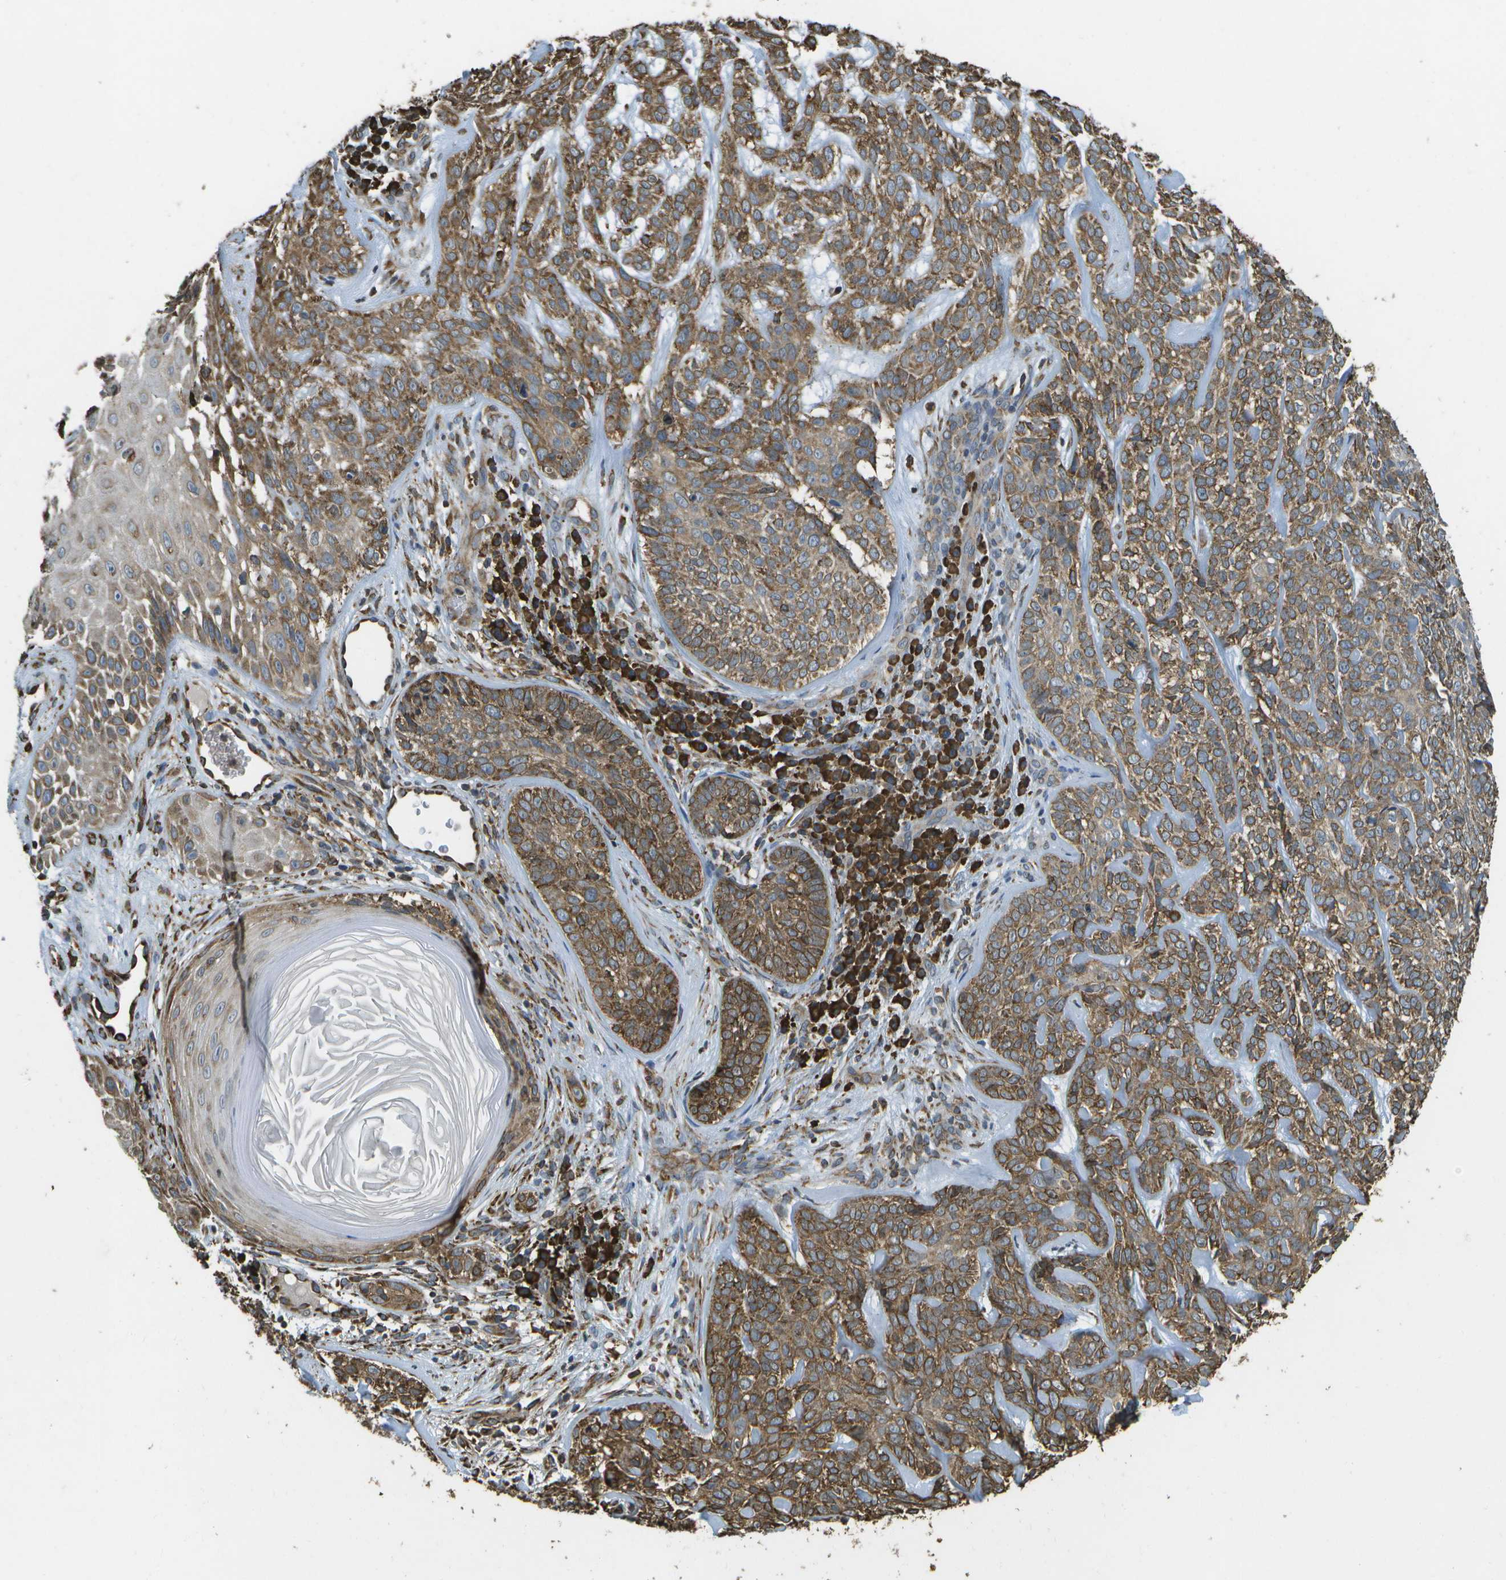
{"staining": {"intensity": "moderate", "quantity": ">75%", "location": "cytoplasmic/membranous"}, "tissue": "skin cancer", "cell_type": "Tumor cells", "image_type": "cancer", "snomed": [{"axis": "morphology", "description": "Basal cell carcinoma"}, {"axis": "topography", "description": "Skin"}], "caption": "Moderate cytoplasmic/membranous positivity for a protein is identified in about >75% of tumor cells of skin cancer (basal cell carcinoma) using immunohistochemistry.", "gene": "PDIA4", "patient": {"sex": "male", "age": 72}}